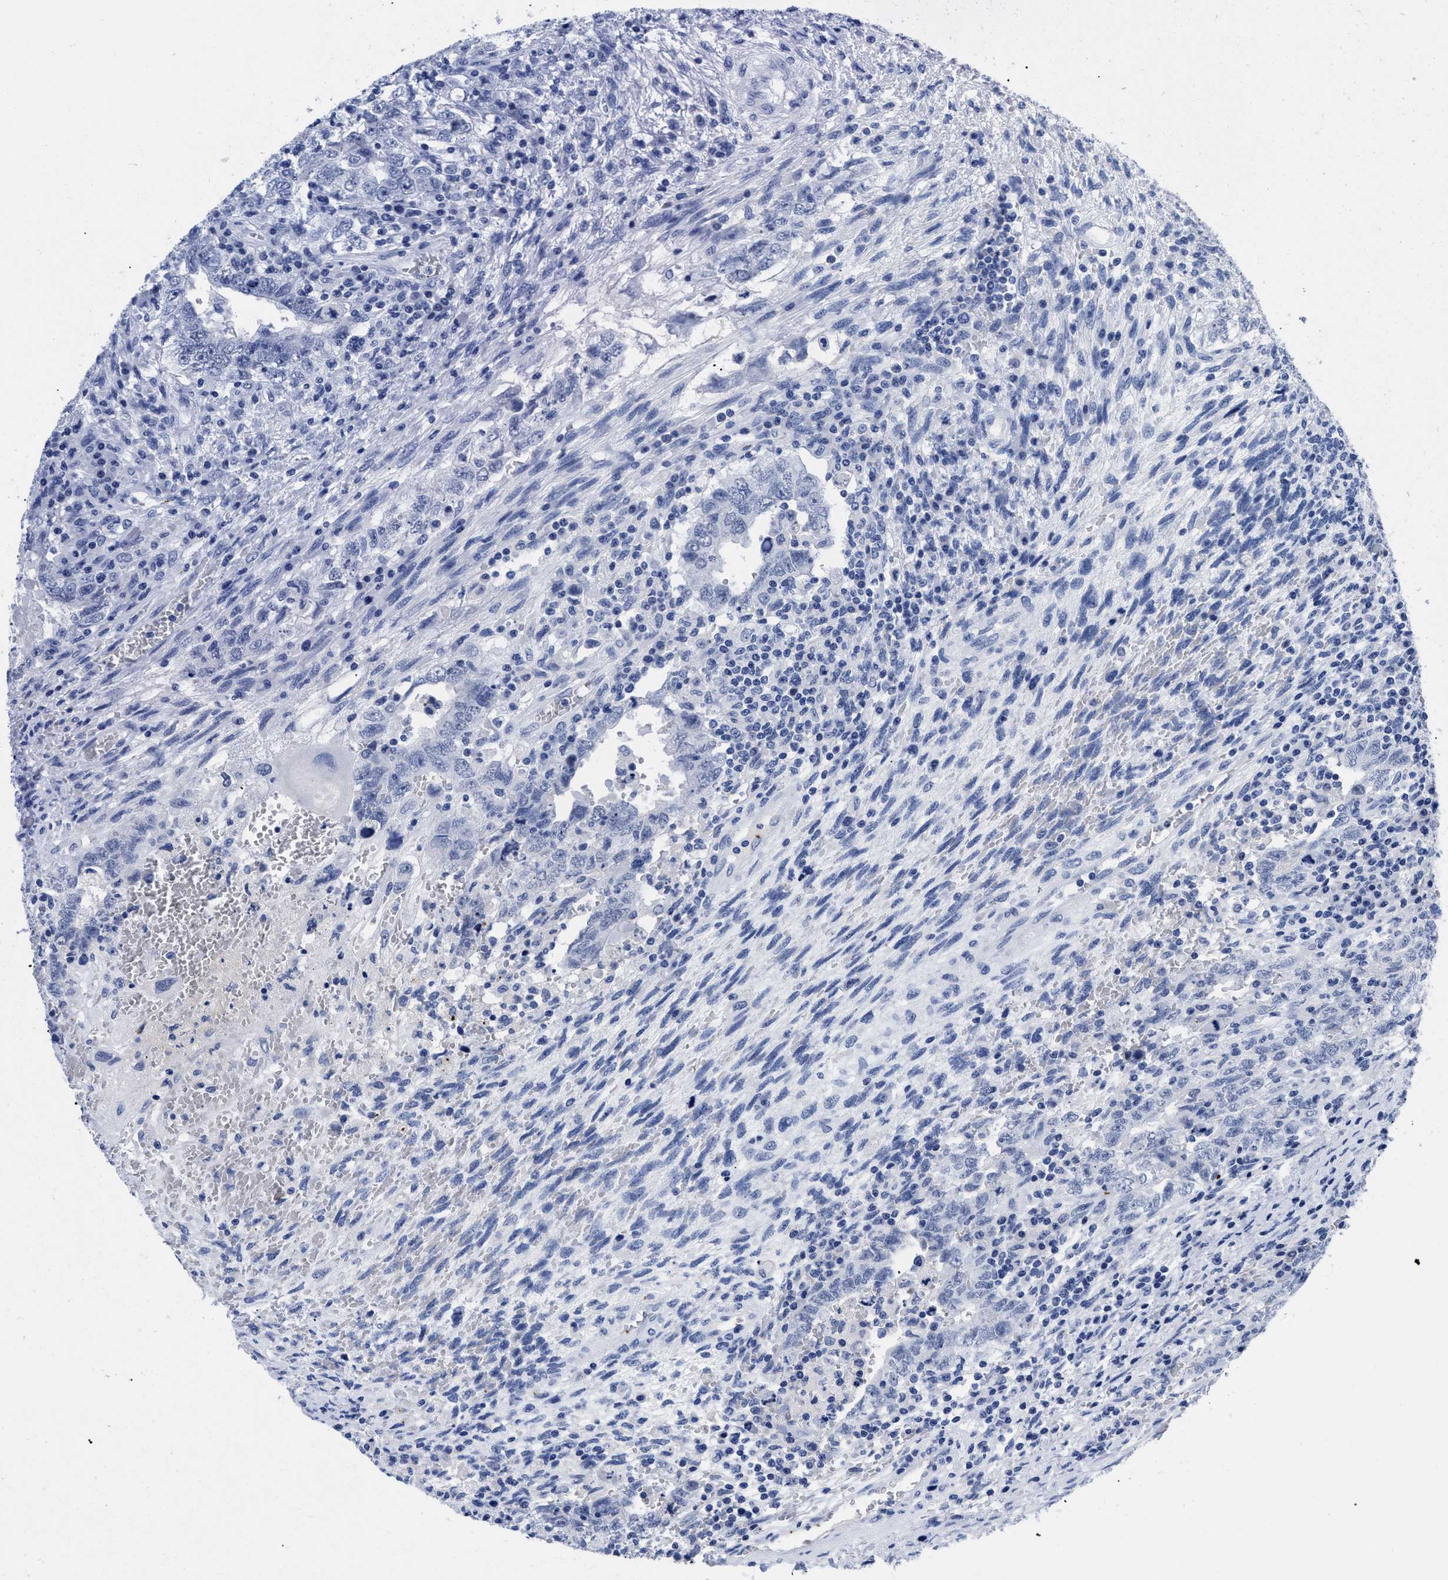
{"staining": {"intensity": "negative", "quantity": "none", "location": "none"}, "tissue": "testis cancer", "cell_type": "Tumor cells", "image_type": "cancer", "snomed": [{"axis": "morphology", "description": "Carcinoma, Embryonal, NOS"}, {"axis": "topography", "description": "Testis"}], "caption": "DAB immunohistochemical staining of testis cancer (embryonal carcinoma) shows no significant staining in tumor cells.", "gene": "TREML1", "patient": {"sex": "male", "age": 26}}